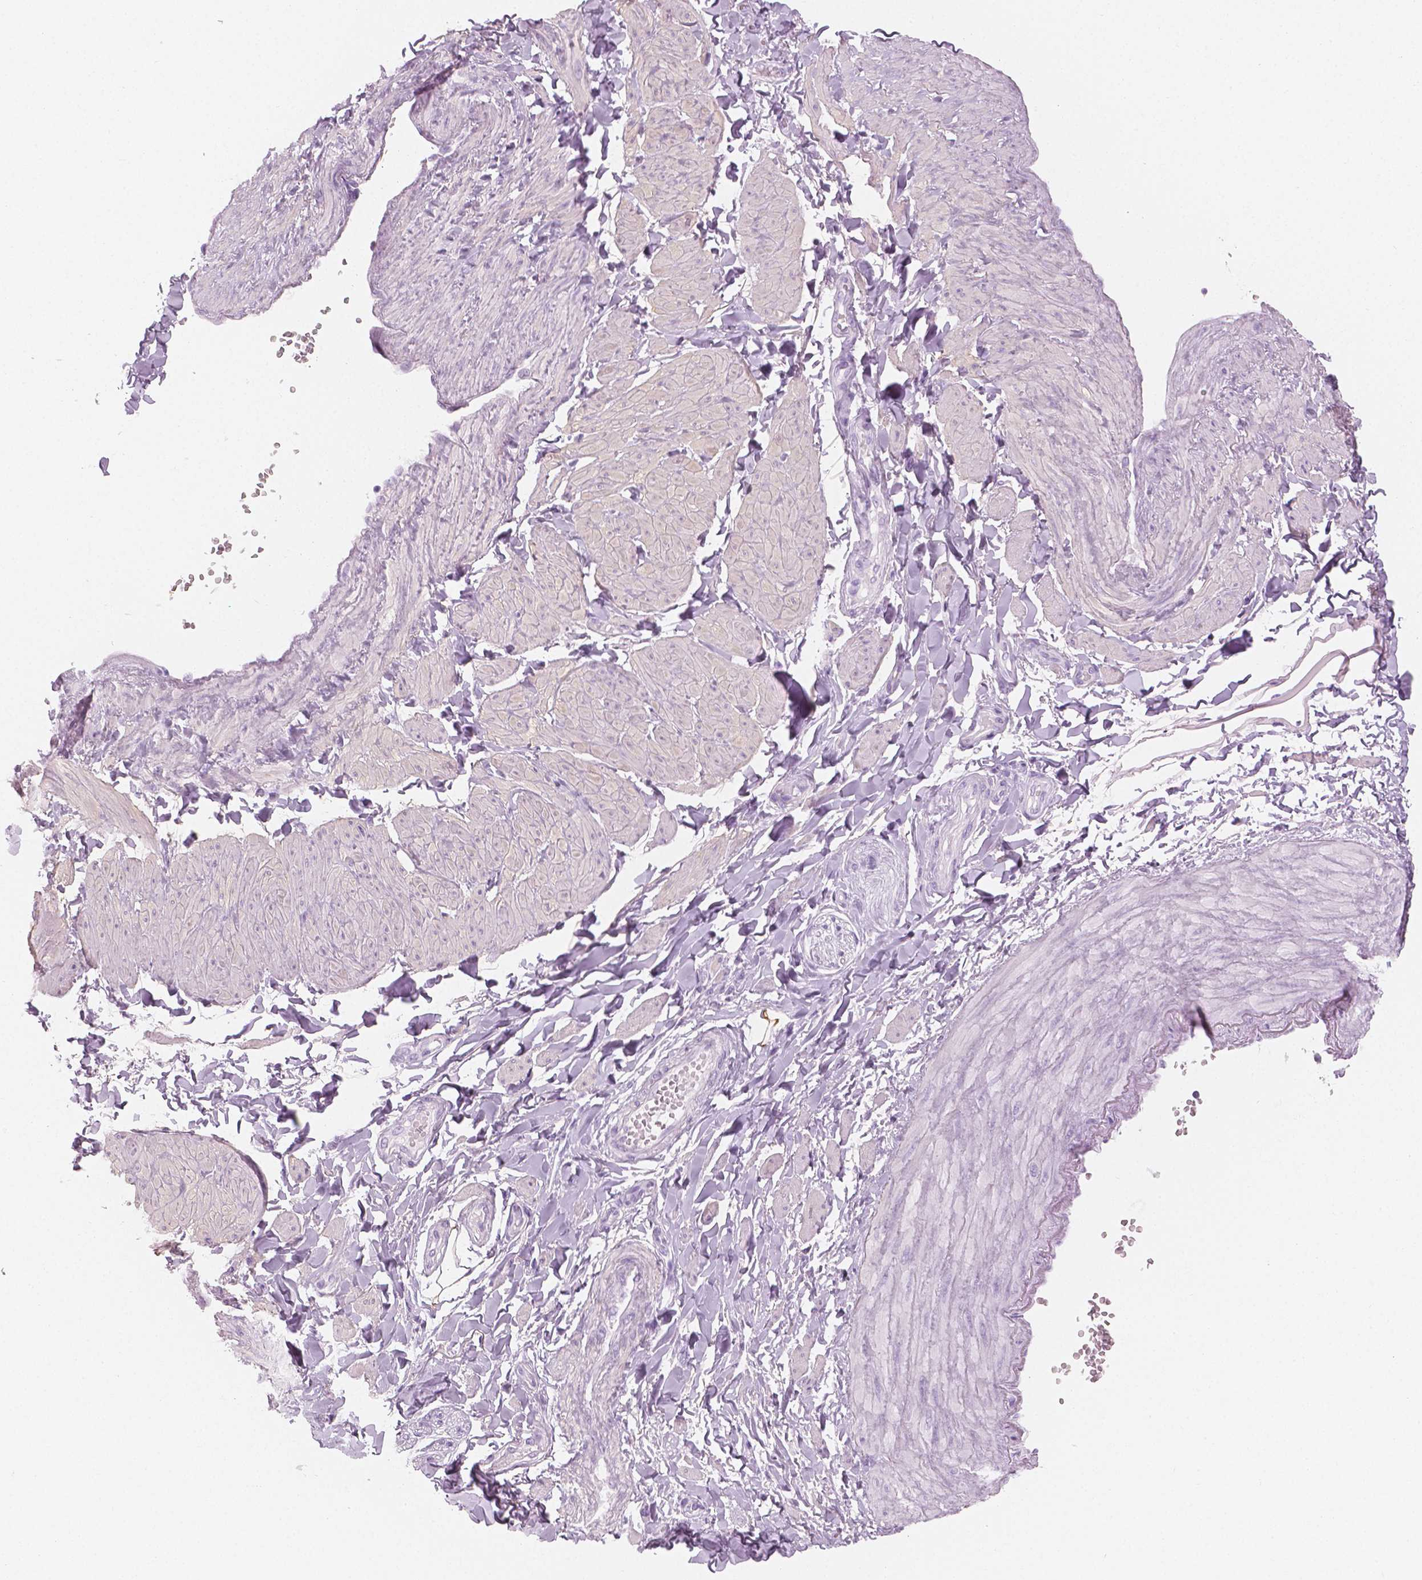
{"staining": {"intensity": "moderate", "quantity": ">75%", "location": "cytoplasmic/membranous"}, "tissue": "adipose tissue", "cell_type": "Adipocytes", "image_type": "normal", "snomed": [{"axis": "morphology", "description": "Normal tissue, NOS"}, {"axis": "topography", "description": "Epididymis"}, {"axis": "topography", "description": "Peripheral nerve tissue"}], "caption": "Unremarkable adipose tissue shows moderate cytoplasmic/membranous positivity in about >75% of adipocytes (Stains: DAB in brown, nuclei in blue, Microscopy: brightfield microscopy at high magnification)..", "gene": "PLIN4", "patient": {"sex": "male", "age": 32}}